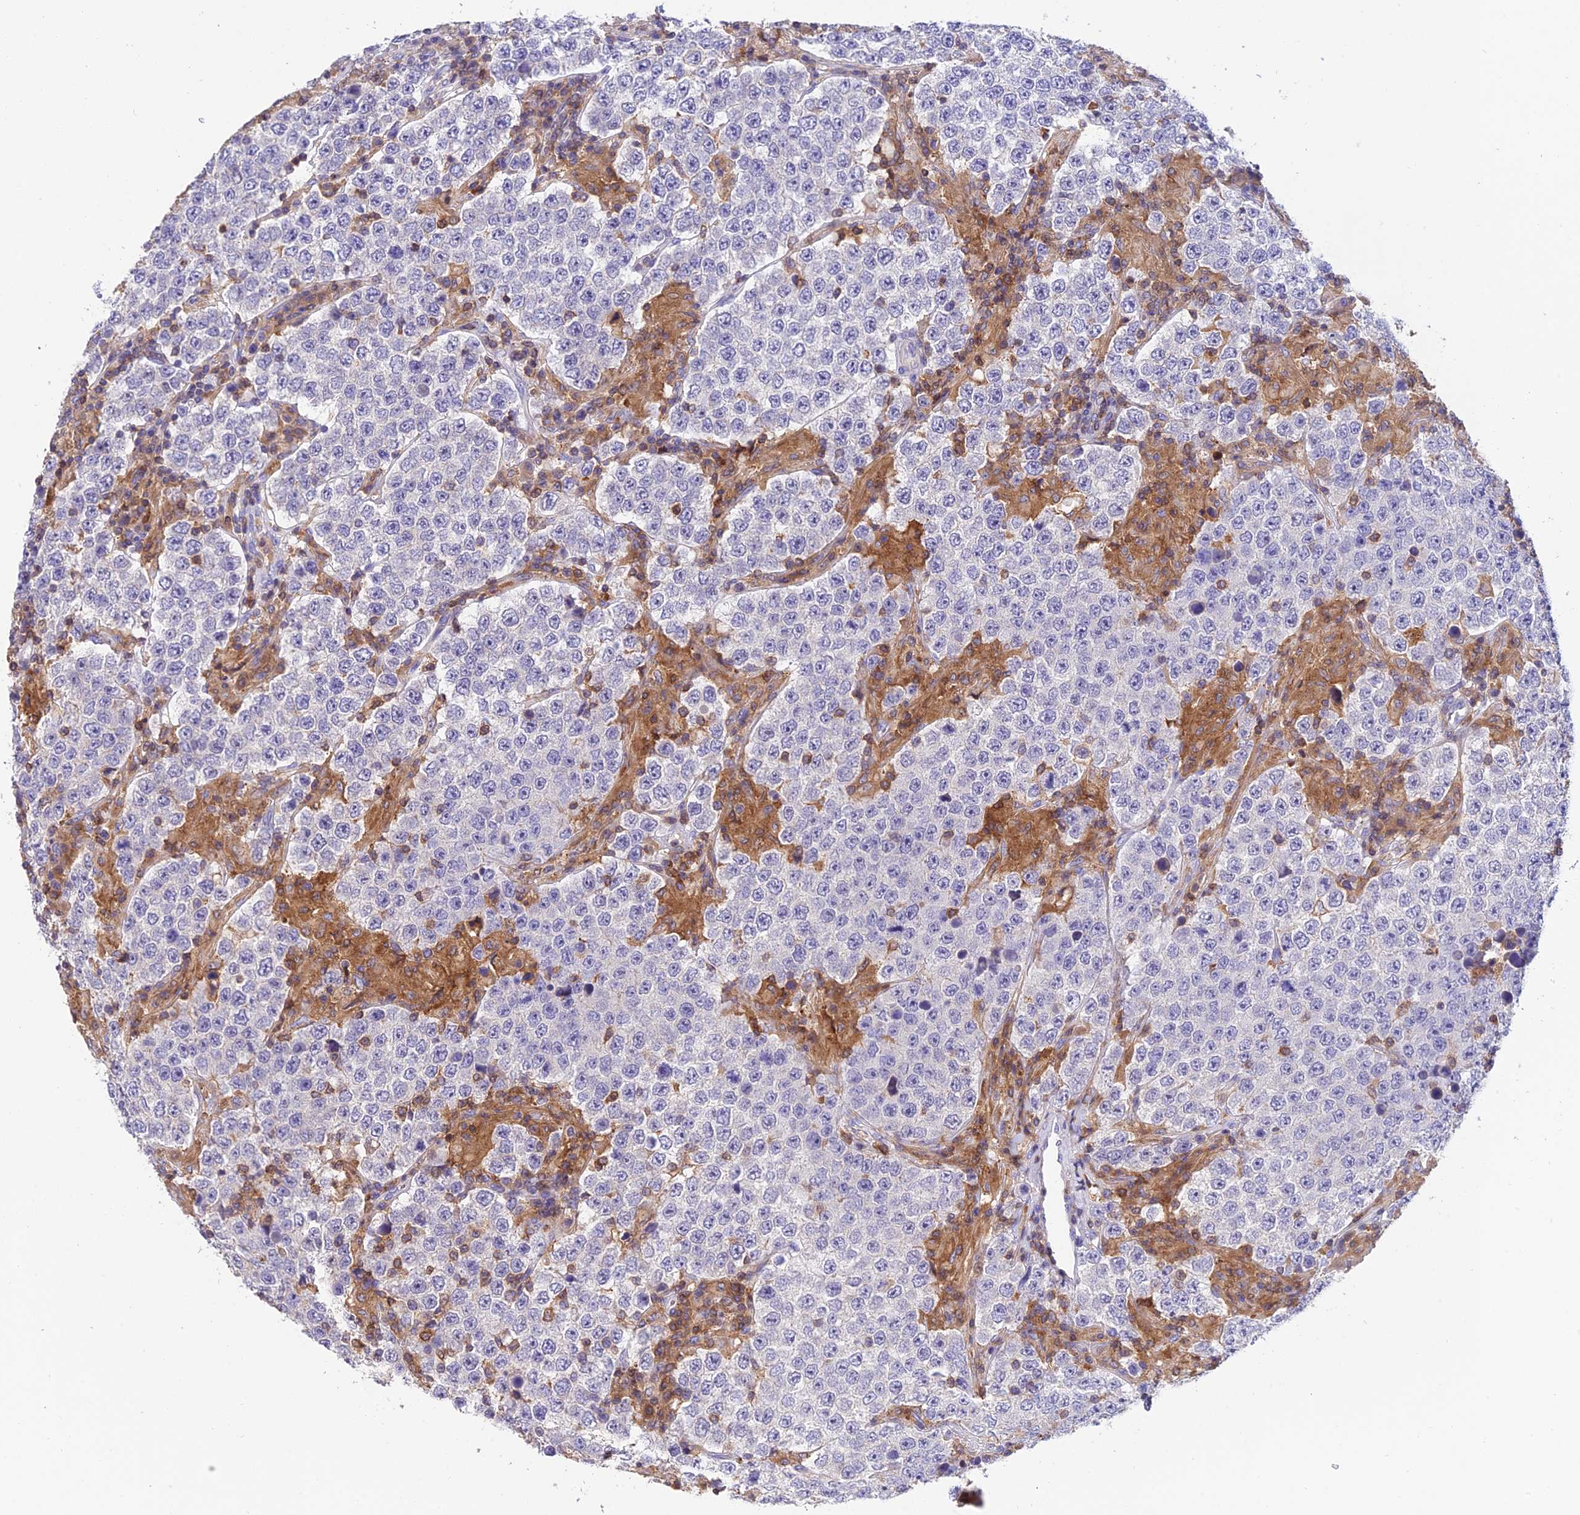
{"staining": {"intensity": "negative", "quantity": "none", "location": "none"}, "tissue": "testis cancer", "cell_type": "Tumor cells", "image_type": "cancer", "snomed": [{"axis": "morphology", "description": "Normal tissue, NOS"}, {"axis": "morphology", "description": "Urothelial carcinoma, High grade"}, {"axis": "morphology", "description": "Seminoma, NOS"}, {"axis": "morphology", "description": "Carcinoma, Embryonal, NOS"}, {"axis": "topography", "description": "Urinary bladder"}, {"axis": "topography", "description": "Testis"}], "caption": "High power microscopy image of an immunohistochemistry (IHC) histopathology image of seminoma (testis), revealing no significant positivity in tumor cells.", "gene": "LPXN", "patient": {"sex": "male", "age": 41}}